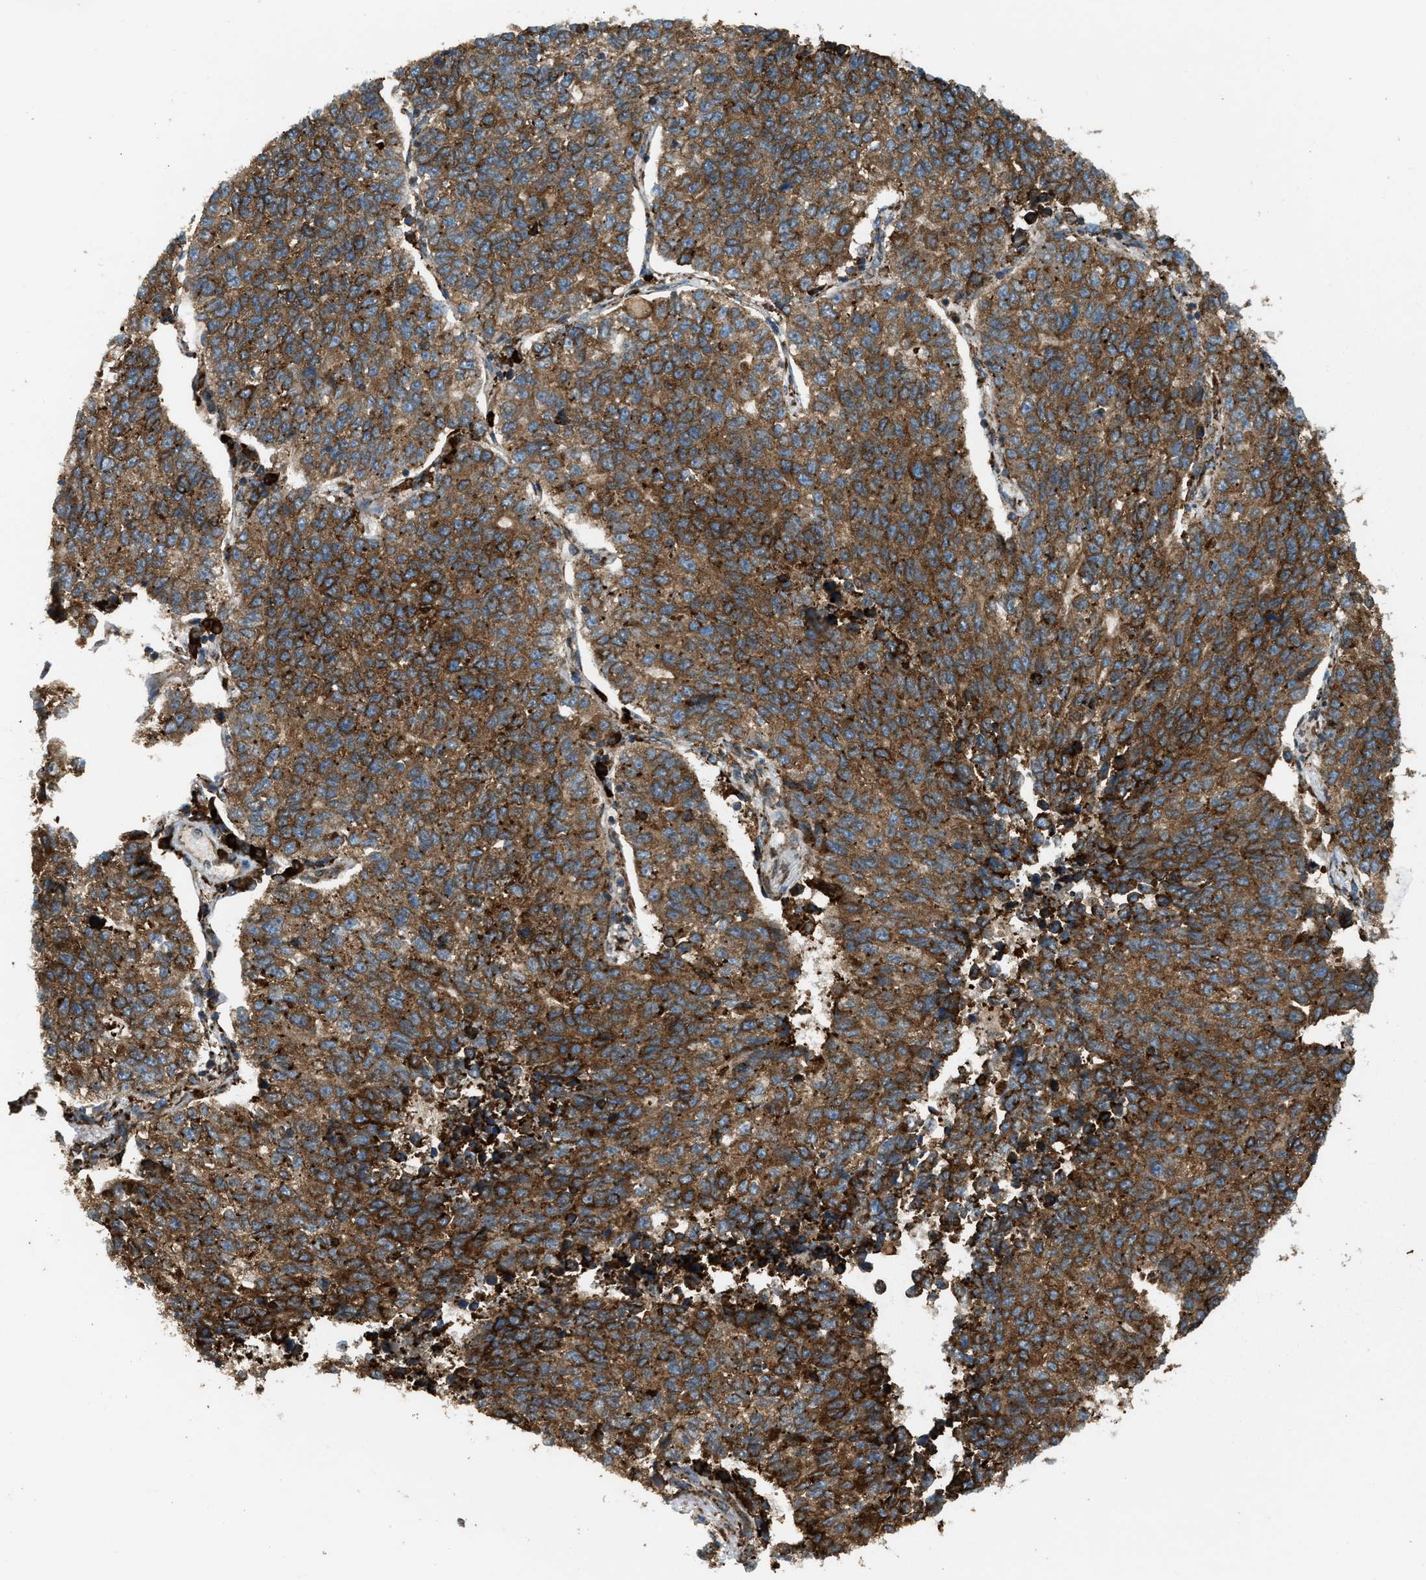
{"staining": {"intensity": "moderate", "quantity": ">75%", "location": "cytoplasmic/membranous"}, "tissue": "lung cancer", "cell_type": "Tumor cells", "image_type": "cancer", "snomed": [{"axis": "morphology", "description": "Adenocarcinoma, NOS"}, {"axis": "topography", "description": "Lung"}], "caption": "IHC staining of adenocarcinoma (lung), which reveals medium levels of moderate cytoplasmic/membranous staining in approximately >75% of tumor cells indicating moderate cytoplasmic/membranous protein positivity. The staining was performed using DAB (brown) for protein detection and nuclei were counterstained in hematoxylin (blue).", "gene": "BAIAP2L1", "patient": {"sex": "male", "age": 49}}